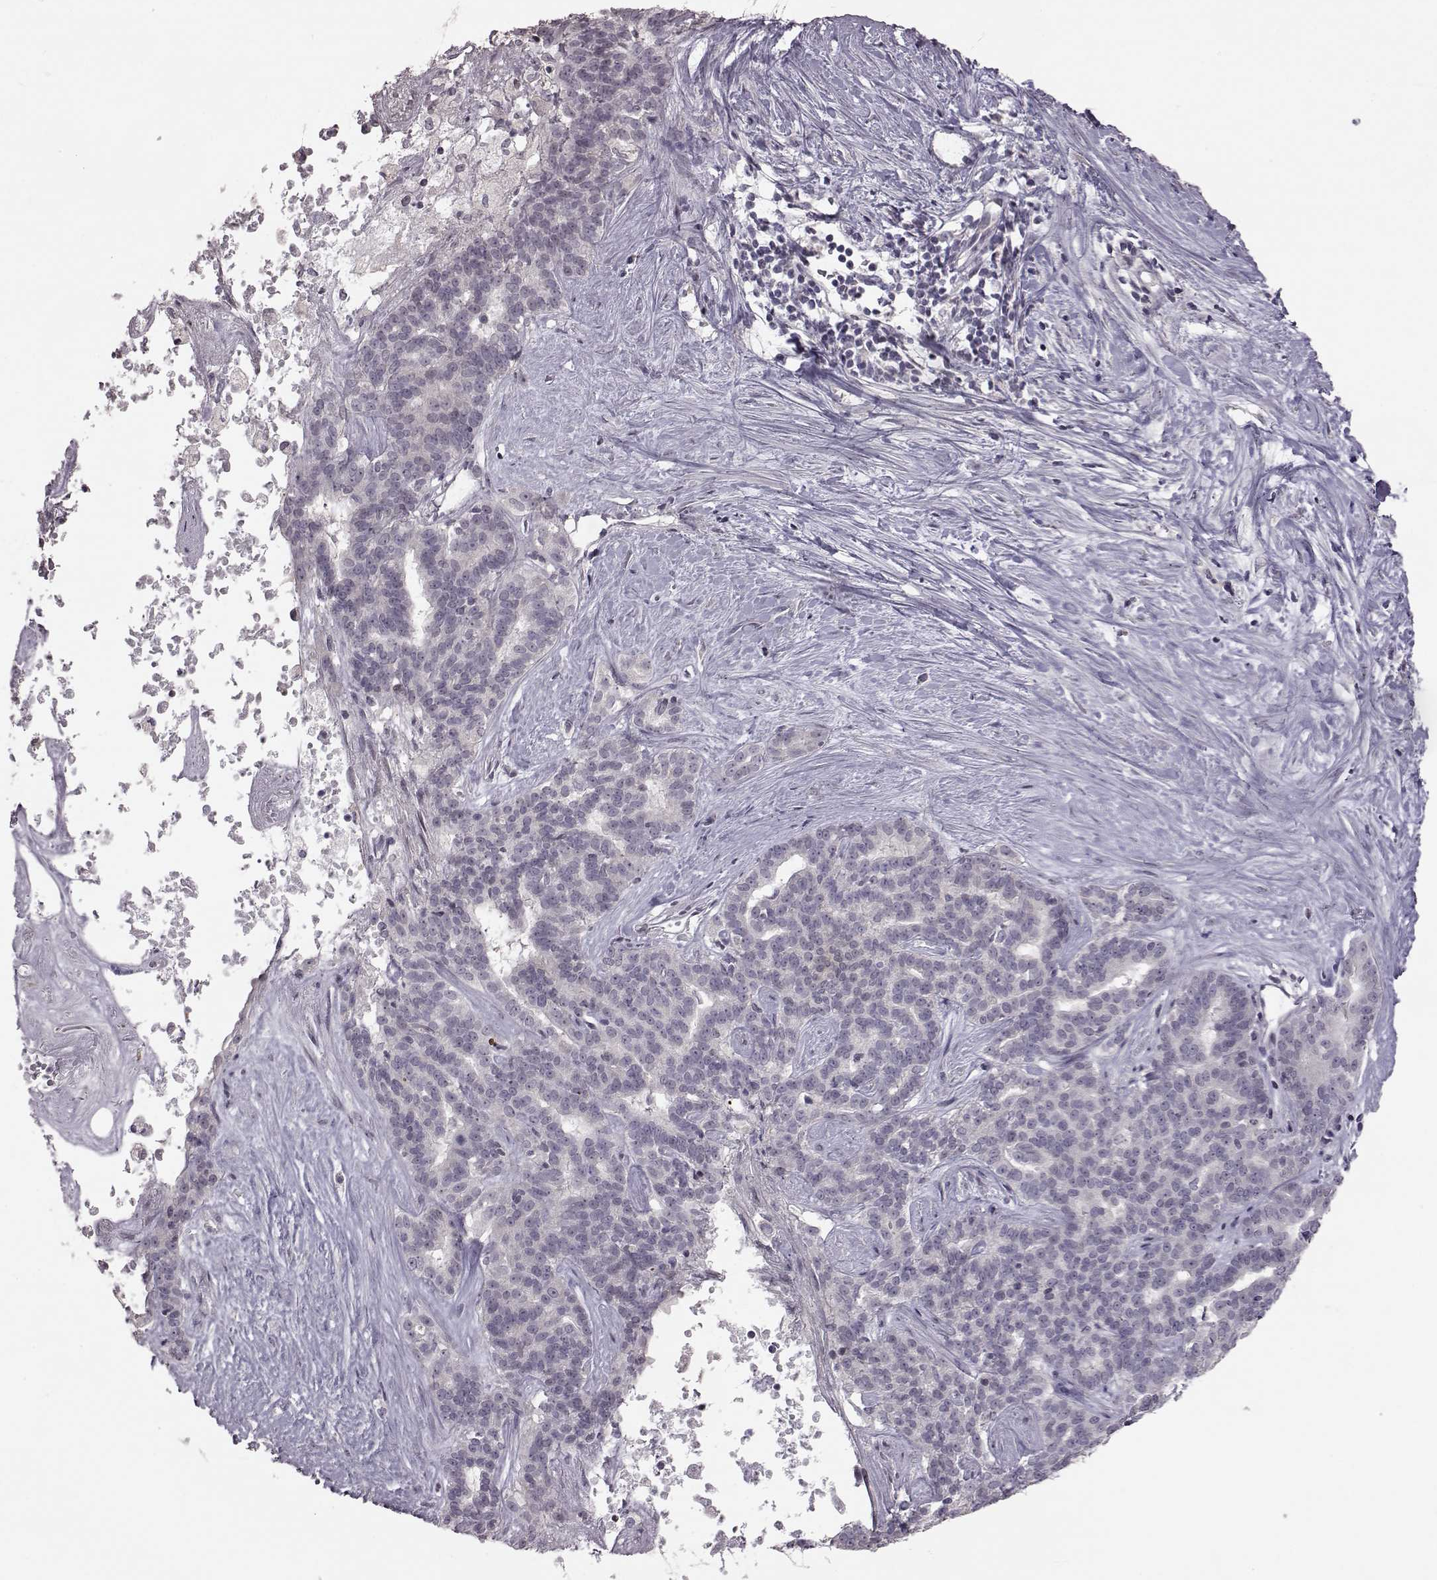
{"staining": {"intensity": "negative", "quantity": "none", "location": "none"}, "tissue": "liver cancer", "cell_type": "Tumor cells", "image_type": "cancer", "snomed": [{"axis": "morphology", "description": "Cholangiocarcinoma"}, {"axis": "topography", "description": "Liver"}], "caption": "An IHC photomicrograph of cholangiocarcinoma (liver) is shown. There is no staining in tumor cells of cholangiocarcinoma (liver). (DAB (3,3'-diaminobenzidine) IHC with hematoxylin counter stain).", "gene": "GAL", "patient": {"sex": "female", "age": 47}}